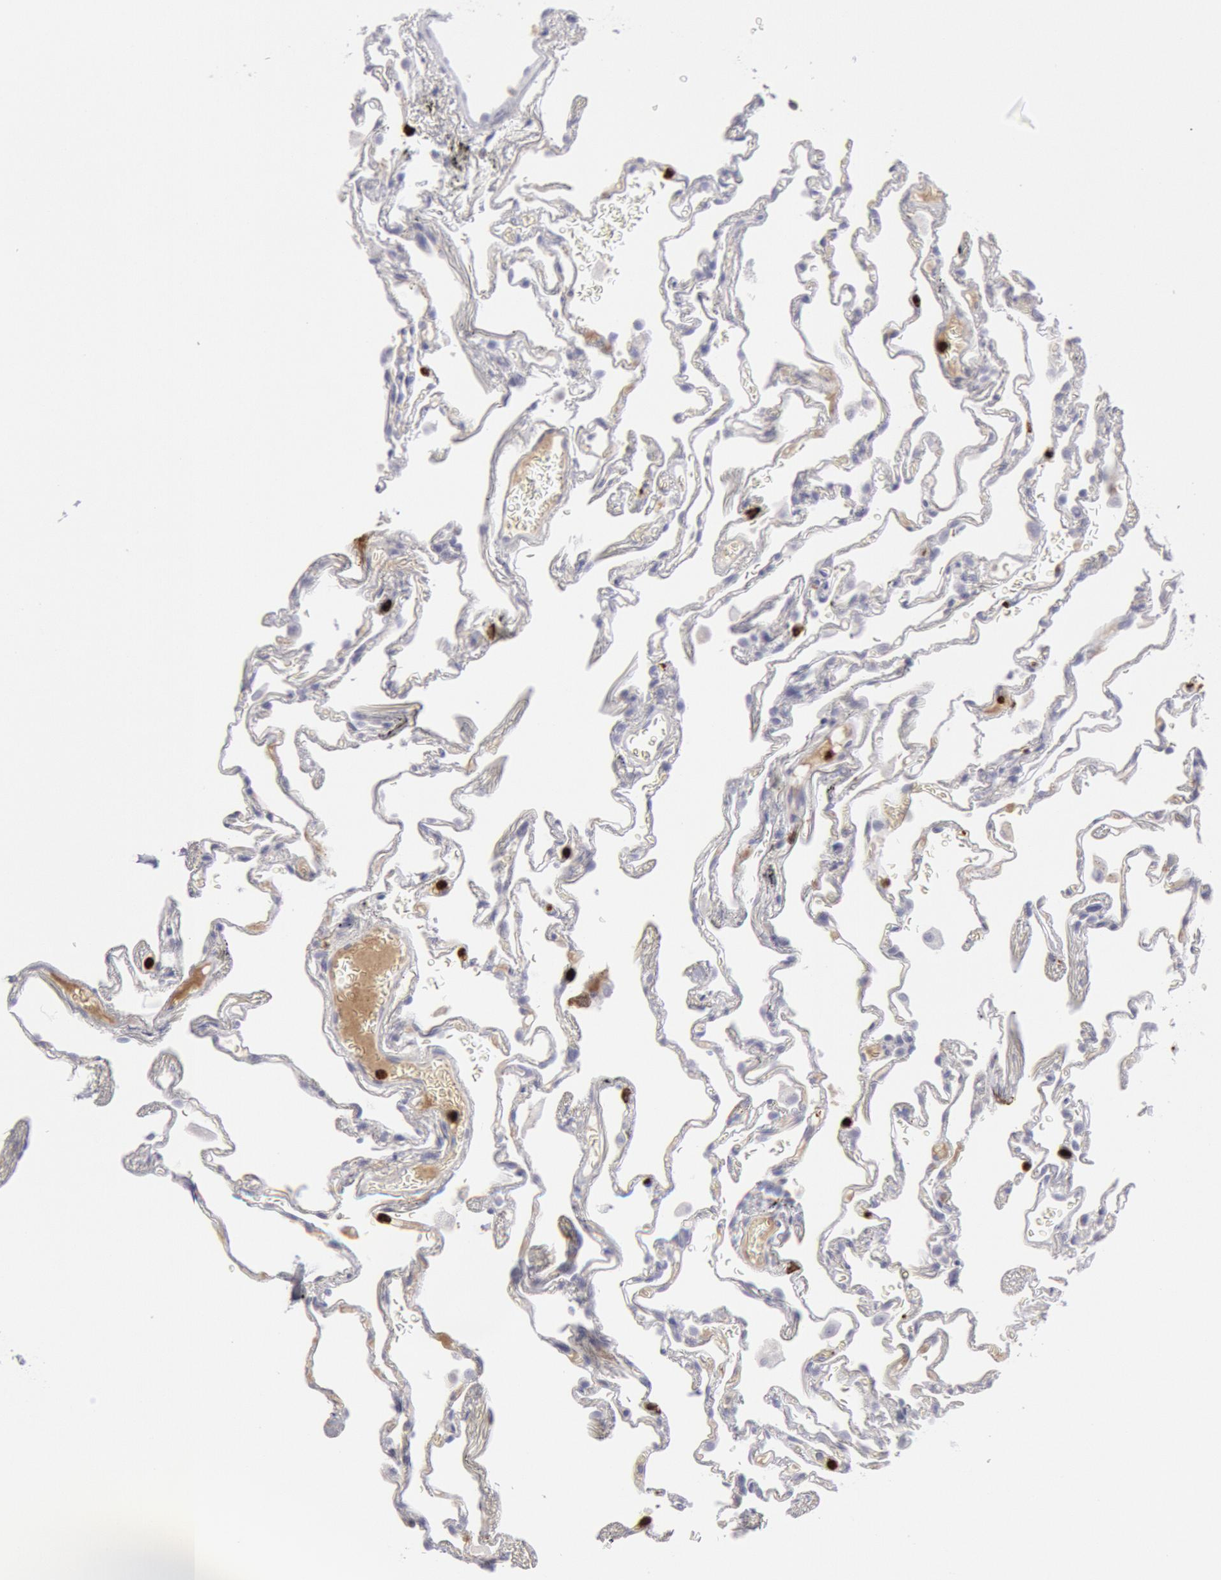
{"staining": {"intensity": "negative", "quantity": "none", "location": "none"}, "tissue": "lung", "cell_type": "Alveolar cells", "image_type": "normal", "snomed": [{"axis": "morphology", "description": "Normal tissue, NOS"}, {"axis": "morphology", "description": "Inflammation, NOS"}, {"axis": "topography", "description": "Lung"}], "caption": "Immunohistochemistry histopathology image of normal human lung stained for a protein (brown), which exhibits no staining in alveolar cells.", "gene": "FCN1", "patient": {"sex": "male", "age": 69}}